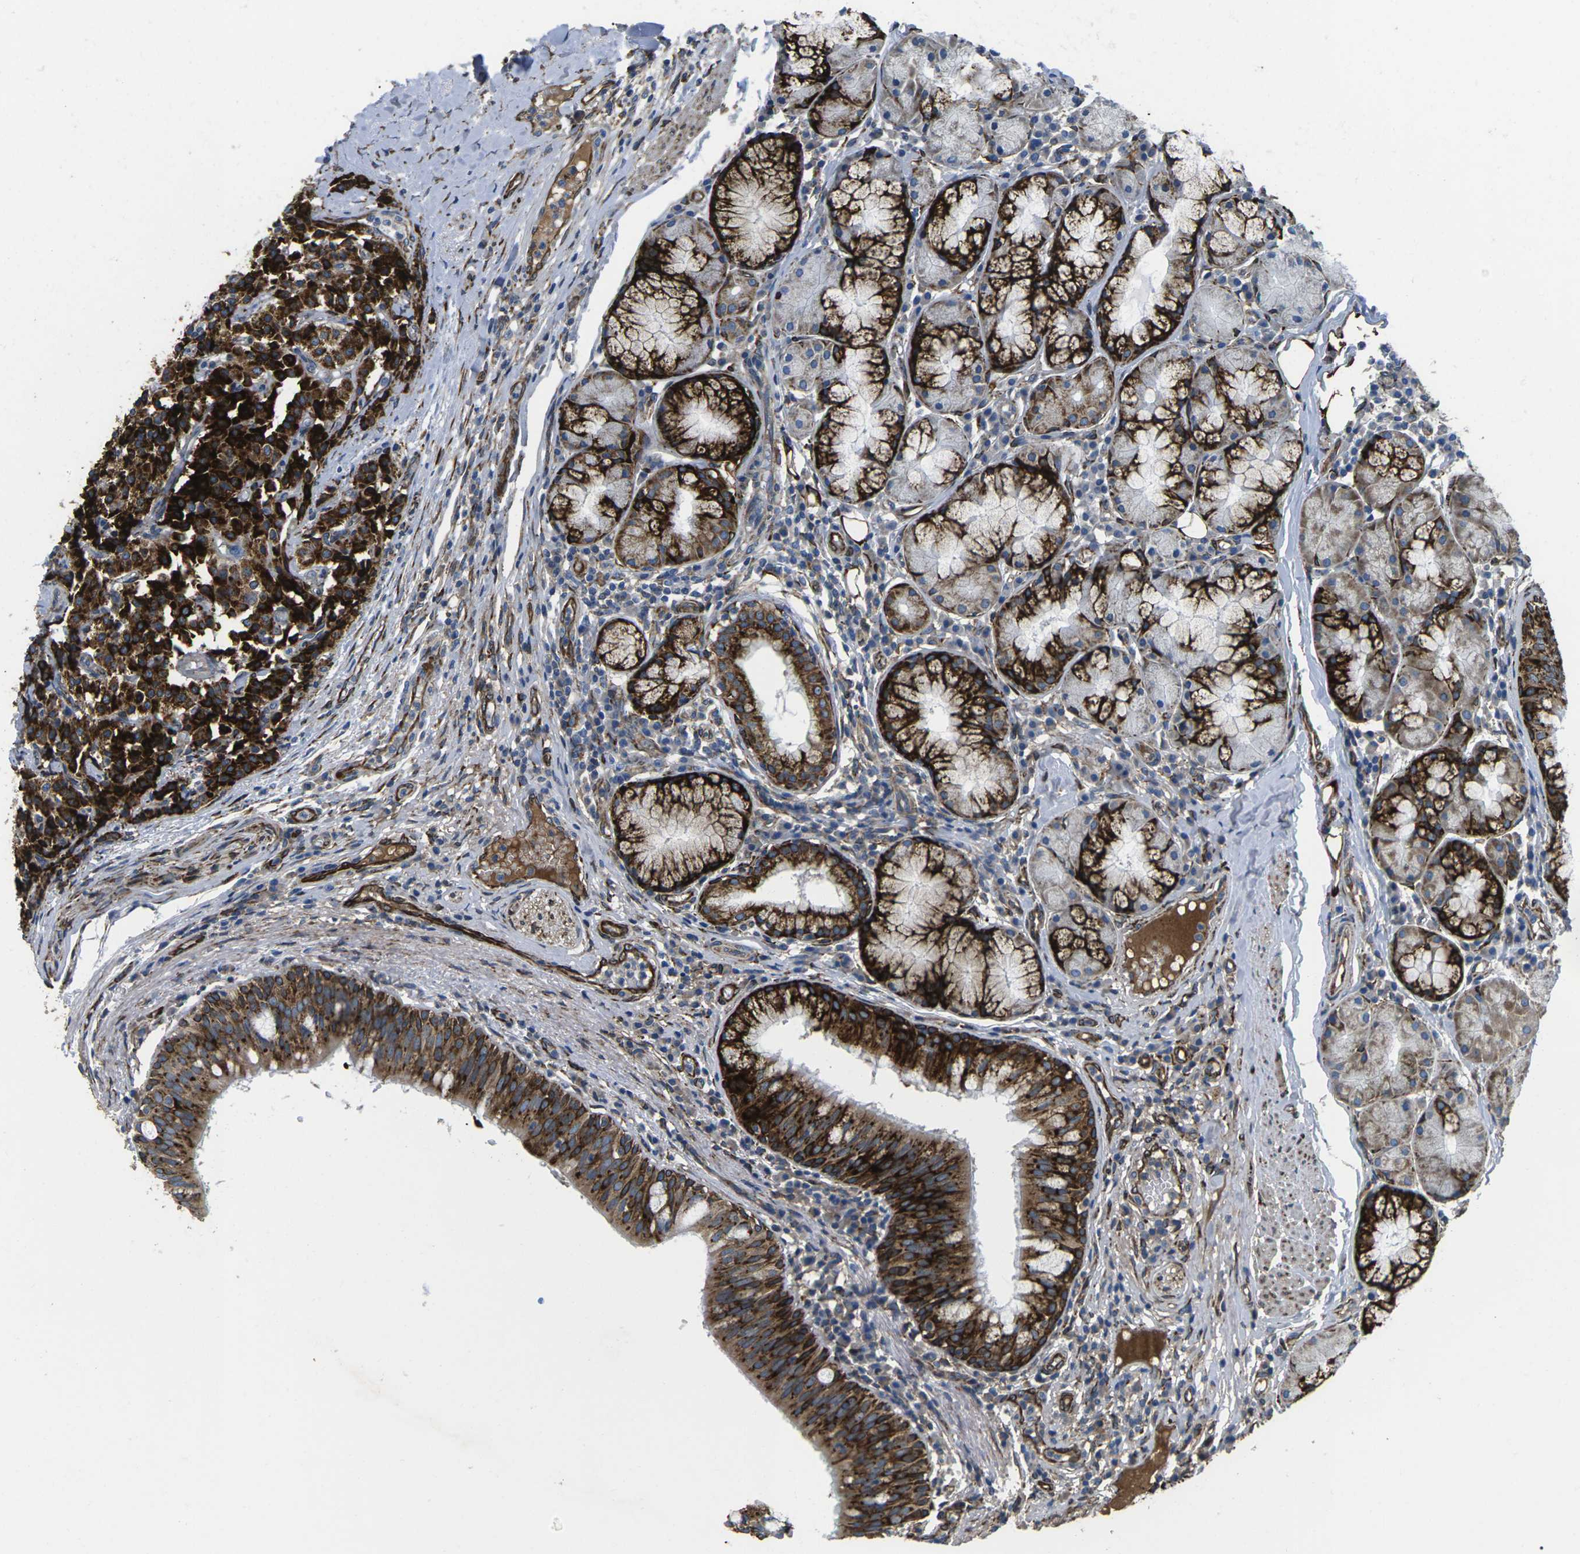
{"staining": {"intensity": "strong", "quantity": ">75%", "location": "cytoplasmic/membranous"}, "tissue": "carcinoid", "cell_type": "Tumor cells", "image_type": "cancer", "snomed": [{"axis": "morphology", "description": "Carcinoid, malignant, NOS"}, {"axis": "topography", "description": "Lung"}], "caption": "Carcinoid (malignant) stained with a brown dye reveals strong cytoplasmic/membranous positive staining in about >75% of tumor cells.", "gene": "PDZD8", "patient": {"sex": "male", "age": 30}}